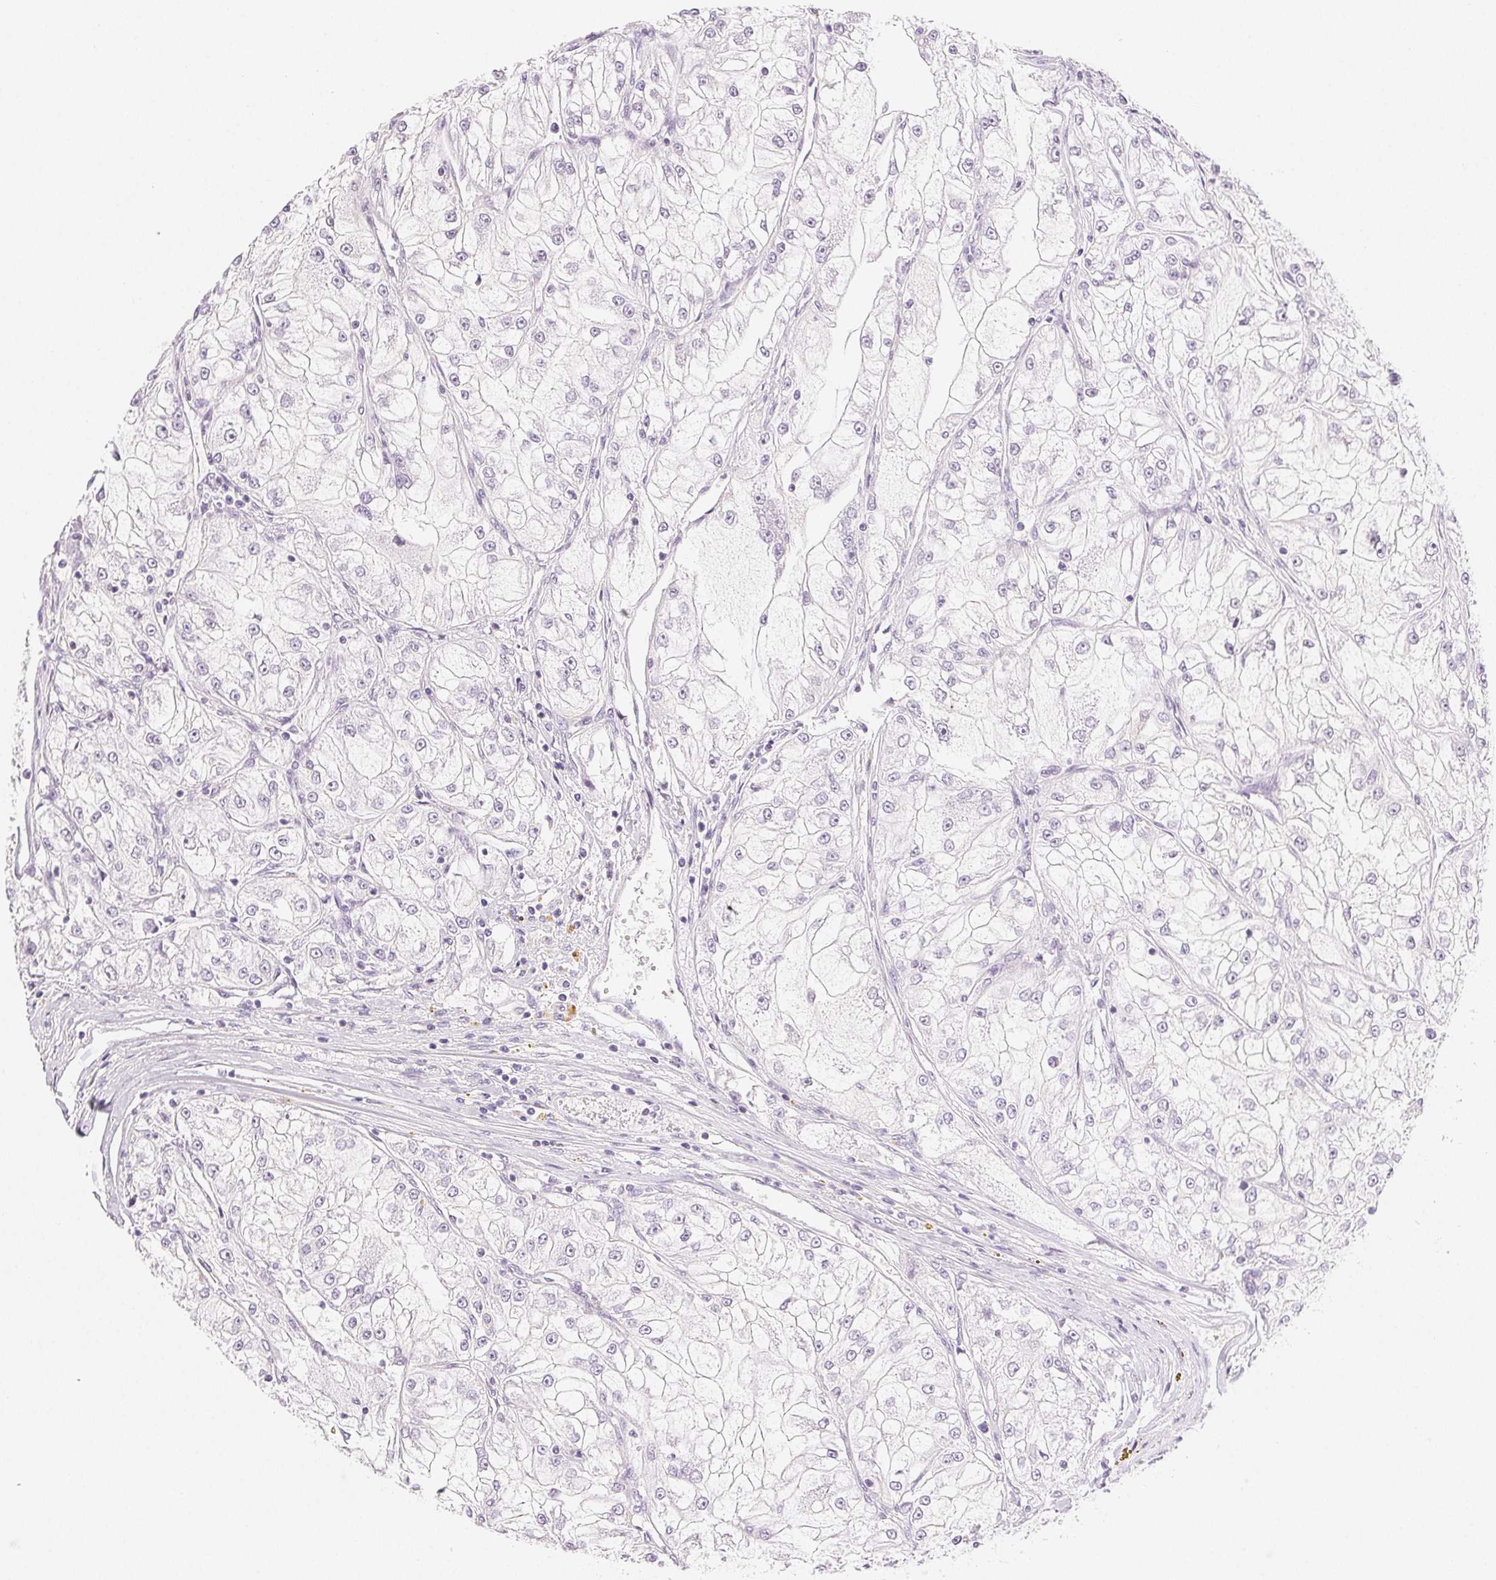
{"staining": {"intensity": "negative", "quantity": "none", "location": "none"}, "tissue": "renal cancer", "cell_type": "Tumor cells", "image_type": "cancer", "snomed": [{"axis": "morphology", "description": "Adenocarcinoma, NOS"}, {"axis": "topography", "description": "Kidney"}], "caption": "A micrograph of adenocarcinoma (renal) stained for a protein shows no brown staining in tumor cells.", "gene": "SLC5A2", "patient": {"sex": "female", "age": 72}}